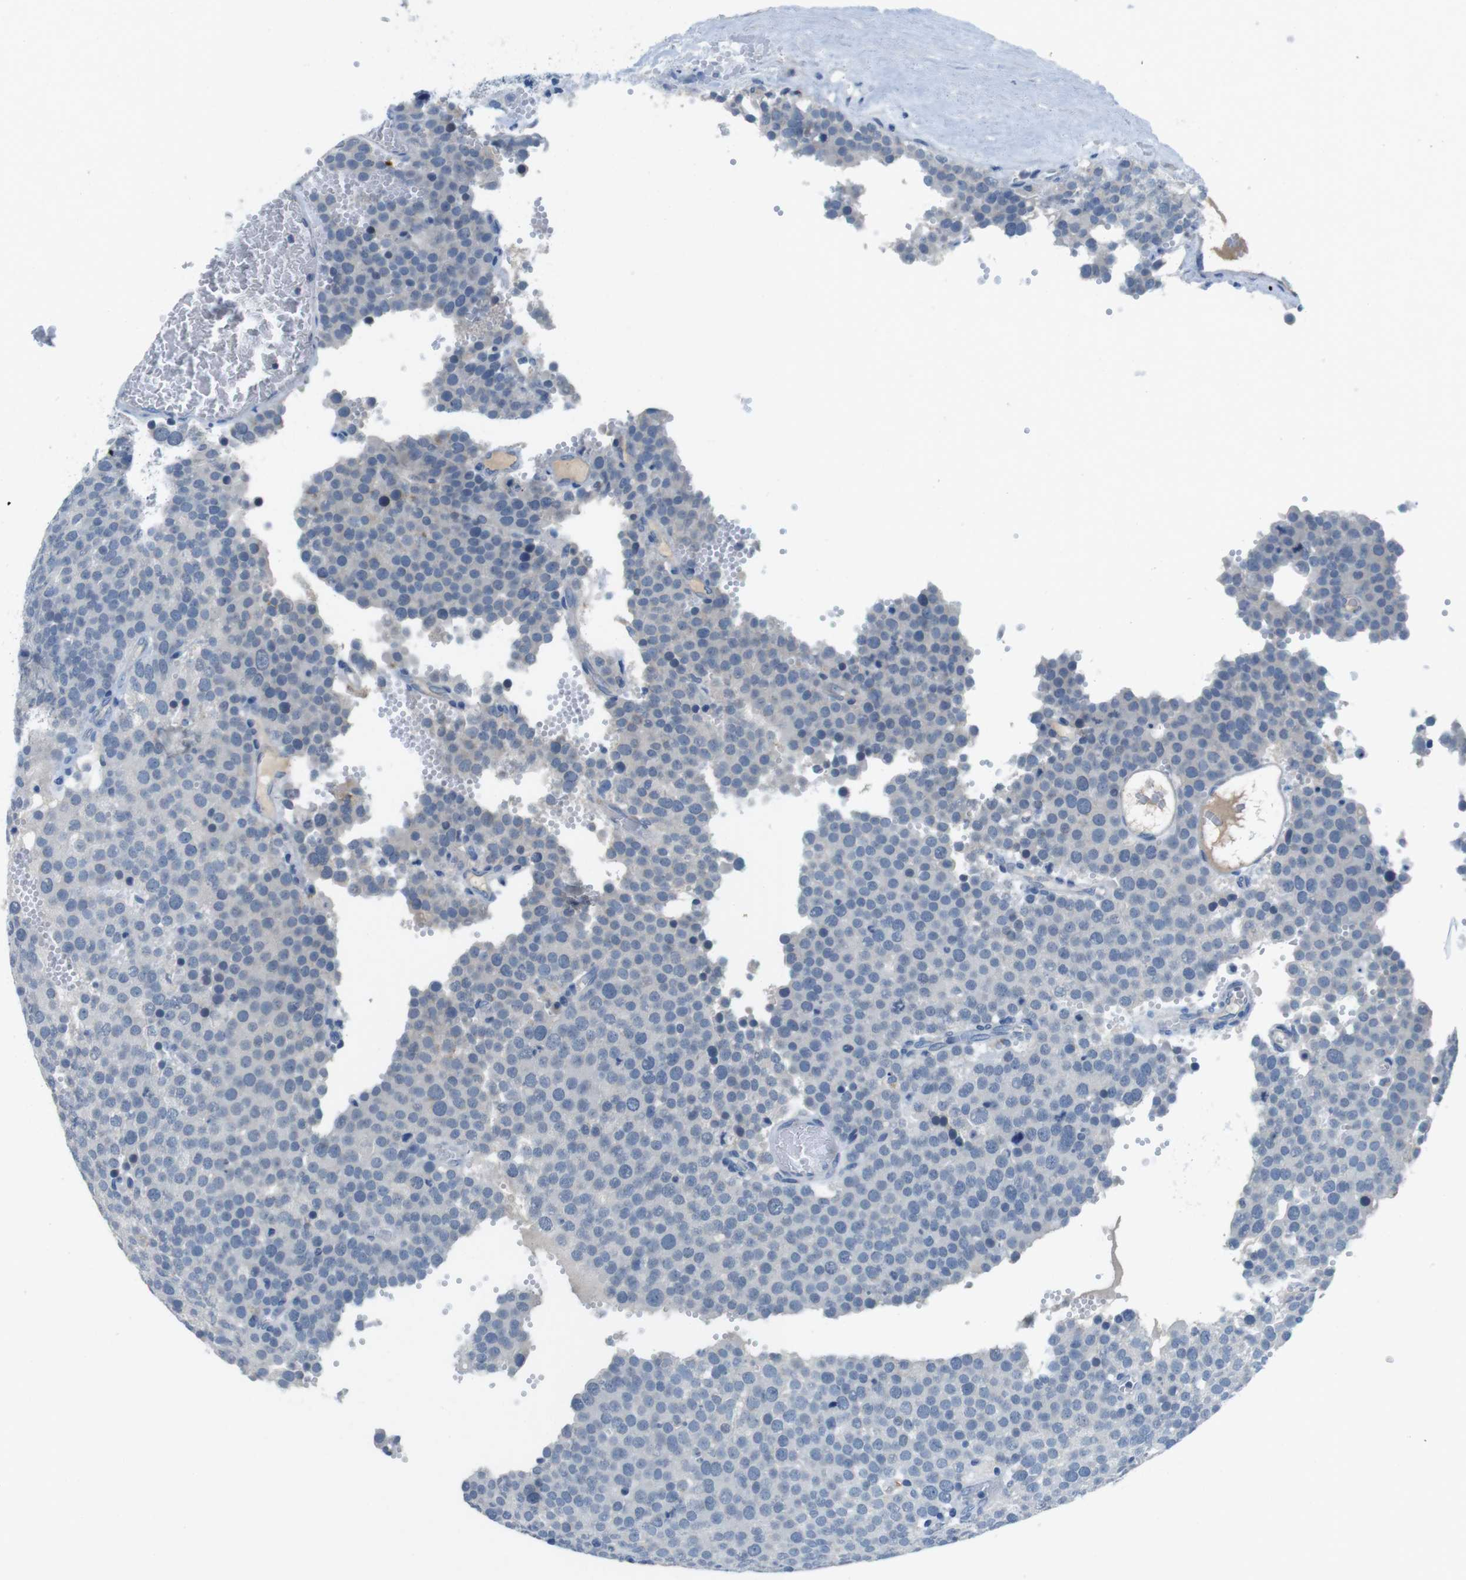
{"staining": {"intensity": "negative", "quantity": "none", "location": "none"}, "tissue": "testis cancer", "cell_type": "Tumor cells", "image_type": "cancer", "snomed": [{"axis": "morphology", "description": "Normal tissue, NOS"}, {"axis": "morphology", "description": "Seminoma, NOS"}, {"axis": "topography", "description": "Testis"}], "caption": "Testis cancer stained for a protein using IHC demonstrates no staining tumor cells.", "gene": "SLC35A3", "patient": {"sex": "male", "age": 71}}